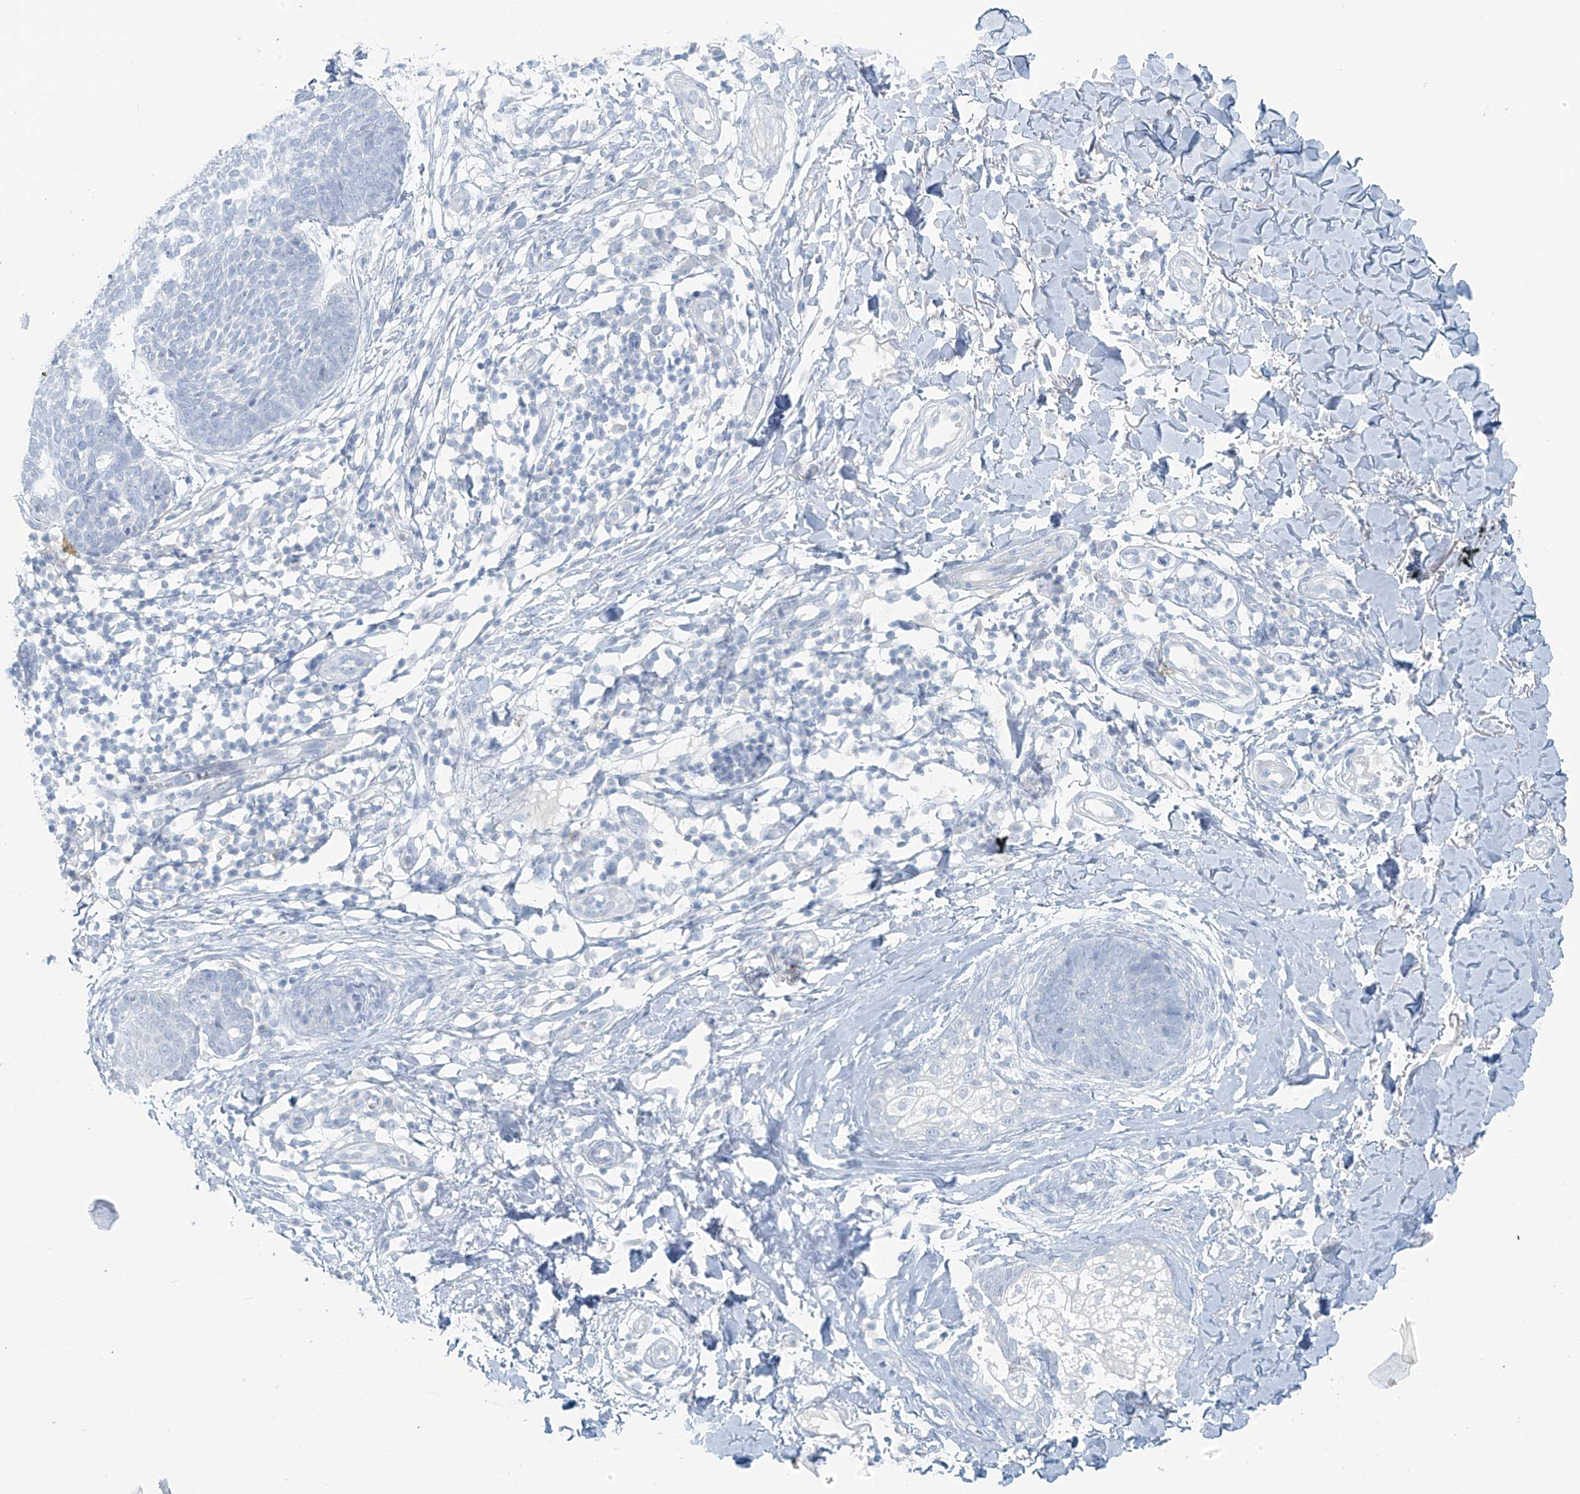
{"staining": {"intensity": "negative", "quantity": "none", "location": "none"}, "tissue": "skin cancer", "cell_type": "Tumor cells", "image_type": "cancer", "snomed": [{"axis": "morphology", "description": "Basal cell carcinoma"}, {"axis": "topography", "description": "Skin"}], "caption": "The micrograph demonstrates no significant expression in tumor cells of basal cell carcinoma (skin). (Brightfield microscopy of DAB (3,3'-diaminobenzidine) IHC at high magnification).", "gene": "SLC25A43", "patient": {"sex": "female", "age": 64}}